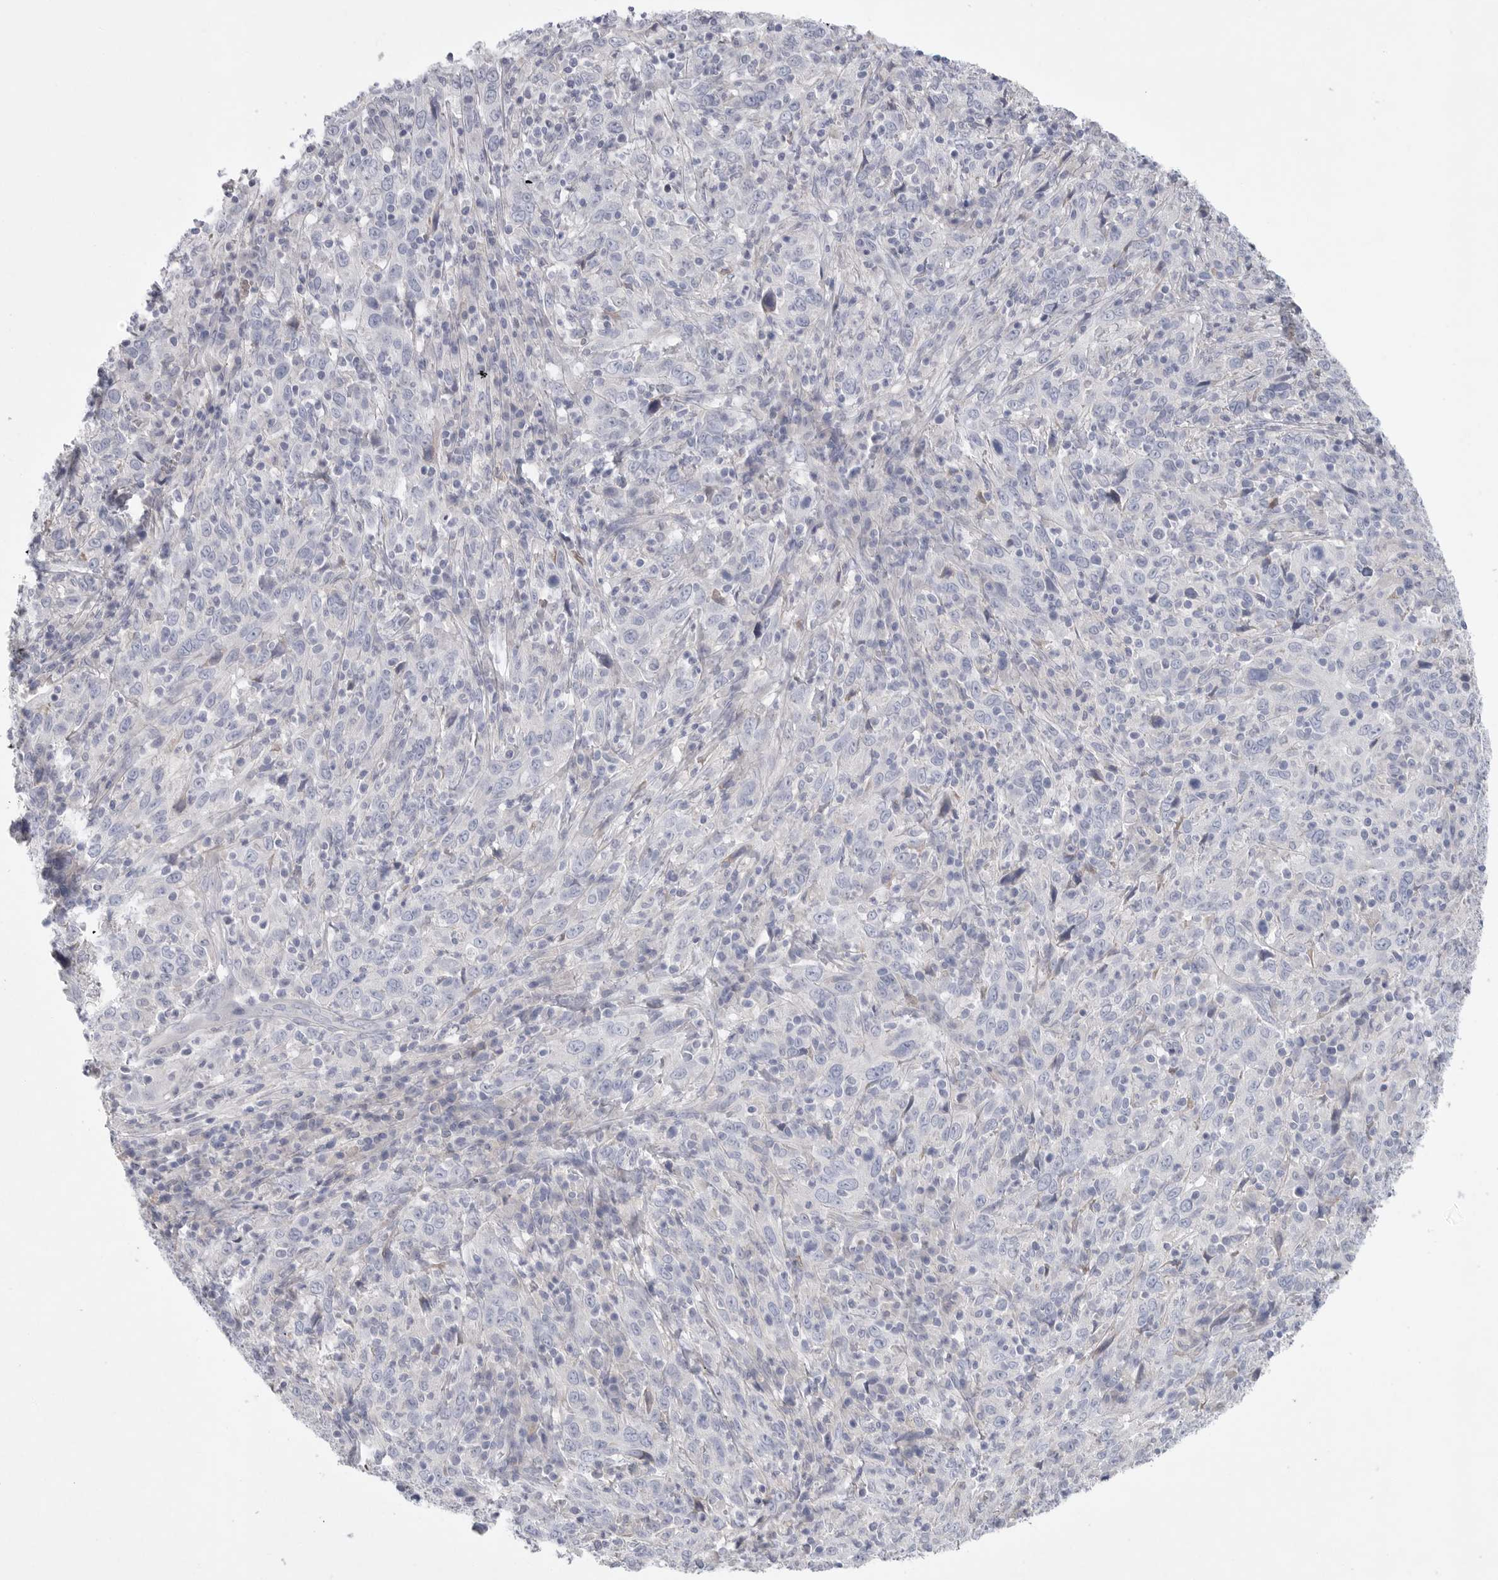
{"staining": {"intensity": "negative", "quantity": "none", "location": "none"}, "tissue": "cervical cancer", "cell_type": "Tumor cells", "image_type": "cancer", "snomed": [{"axis": "morphology", "description": "Squamous cell carcinoma, NOS"}, {"axis": "topography", "description": "Cervix"}], "caption": "This histopathology image is of cervical cancer (squamous cell carcinoma) stained with immunohistochemistry to label a protein in brown with the nuclei are counter-stained blue. There is no positivity in tumor cells.", "gene": "CAMK2B", "patient": {"sex": "female", "age": 46}}